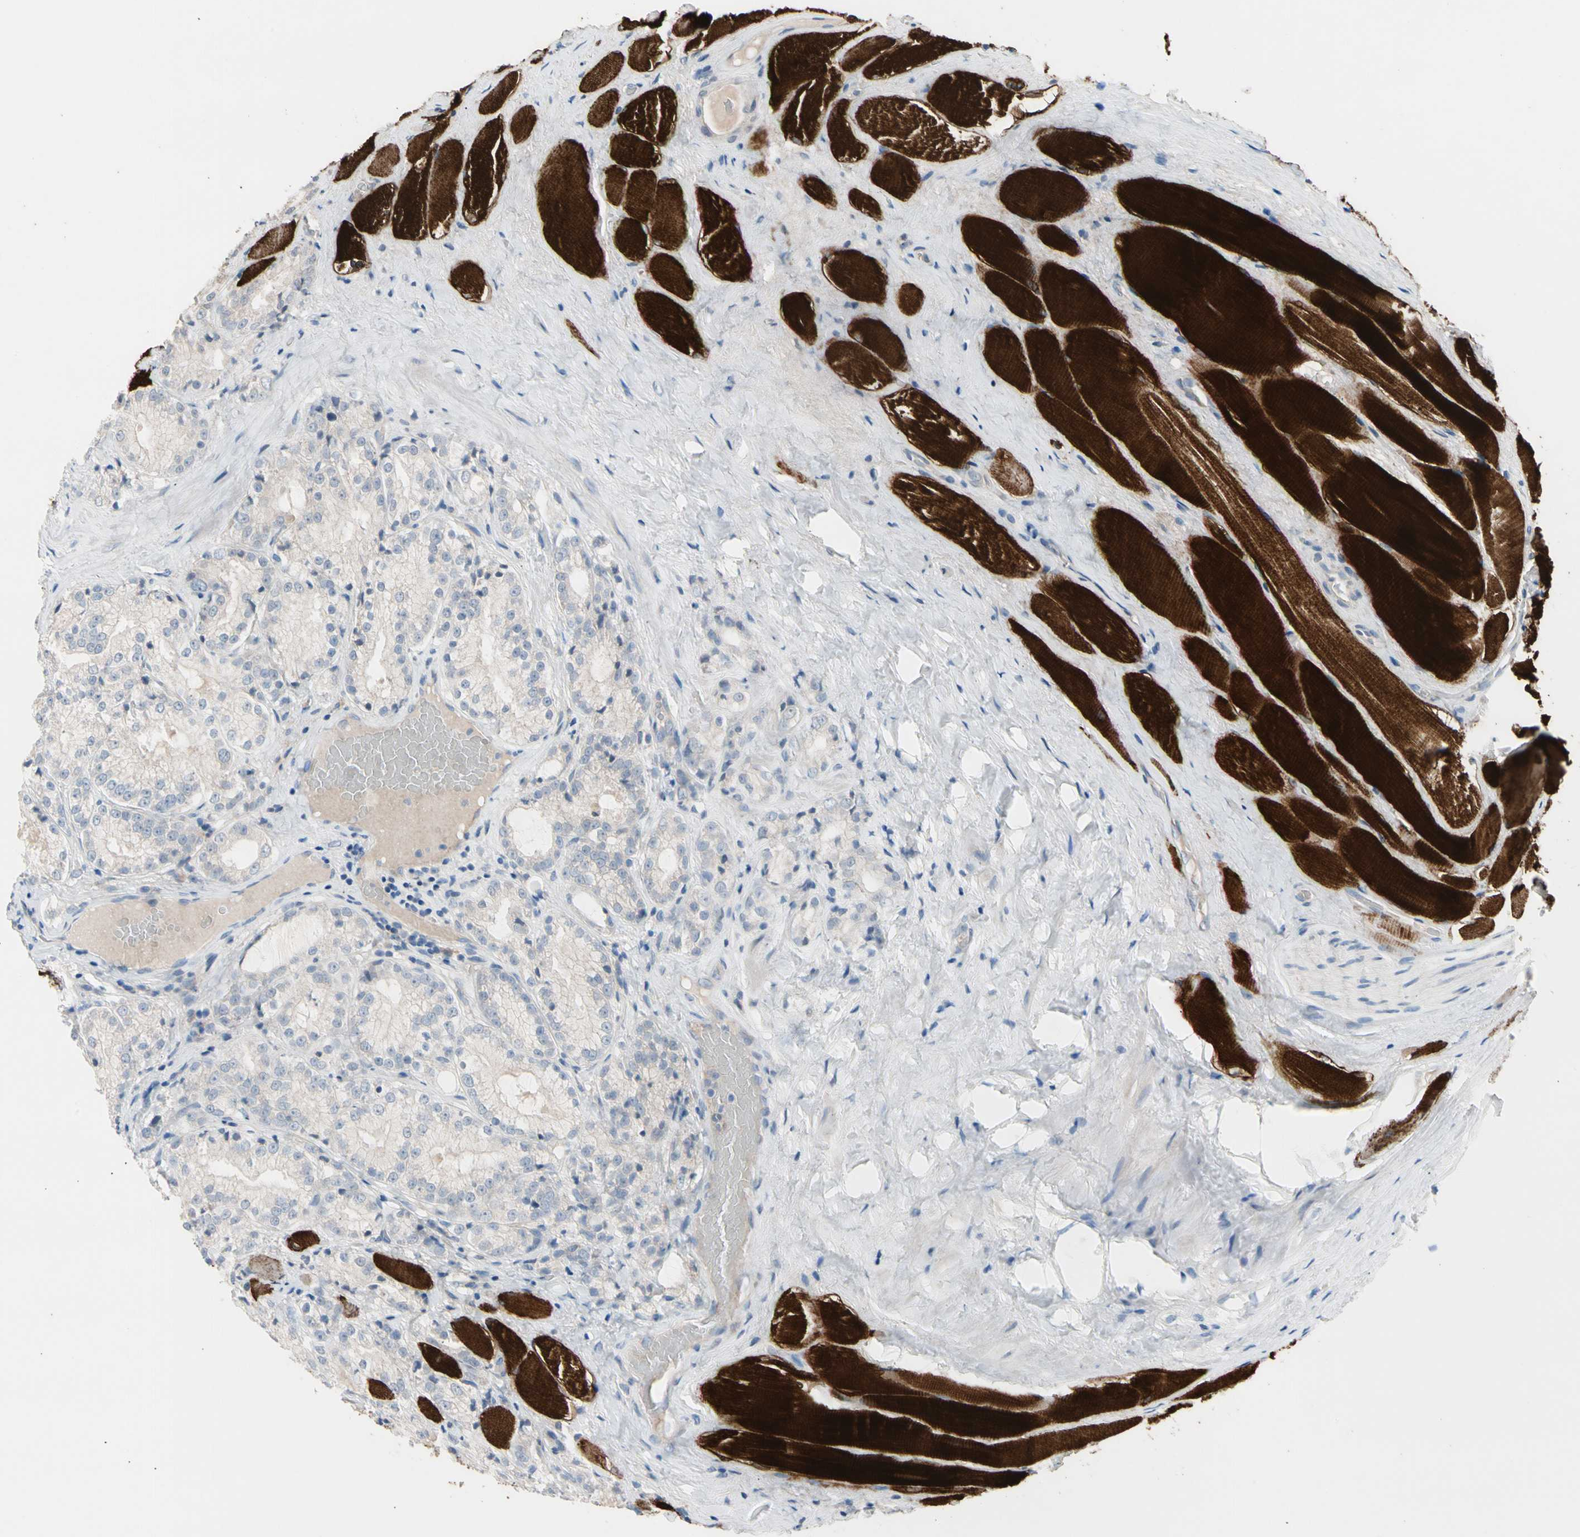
{"staining": {"intensity": "negative", "quantity": "none", "location": "none"}, "tissue": "prostate cancer", "cell_type": "Tumor cells", "image_type": "cancer", "snomed": [{"axis": "morphology", "description": "Adenocarcinoma, High grade"}, {"axis": "topography", "description": "Prostate"}], "caption": "A photomicrograph of prostate cancer (adenocarcinoma (high-grade)) stained for a protein exhibits no brown staining in tumor cells.", "gene": "CASQ1", "patient": {"sex": "male", "age": 73}}